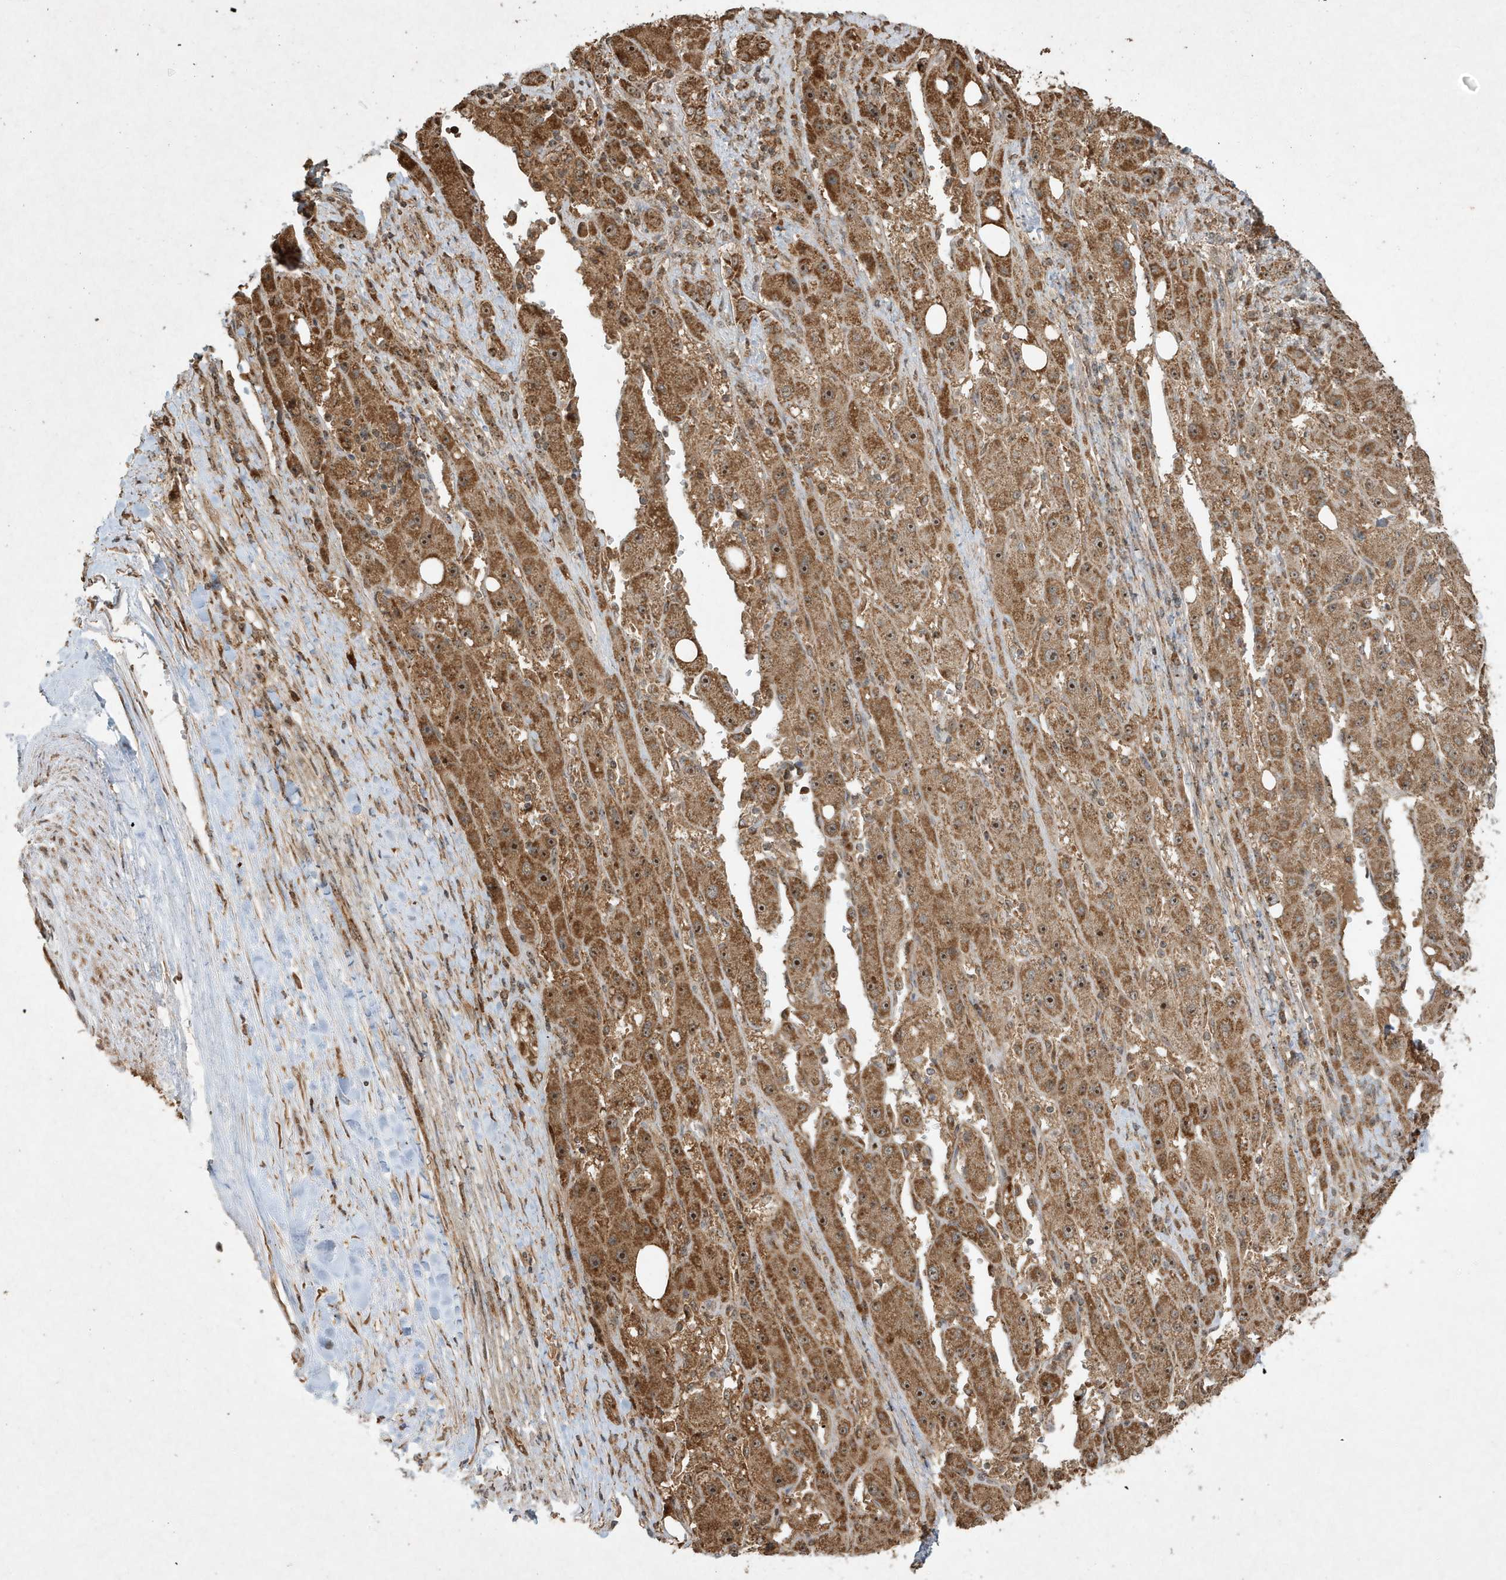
{"staining": {"intensity": "strong", "quantity": ">75%", "location": "cytoplasmic/membranous,nuclear"}, "tissue": "liver cancer", "cell_type": "Tumor cells", "image_type": "cancer", "snomed": [{"axis": "morphology", "description": "Carcinoma, Hepatocellular, NOS"}, {"axis": "topography", "description": "Liver"}], "caption": "This is a photomicrograph of IHC staining of hepatocellular carcinoma (liver), which shows strong positivity in the cytoplasmic/membranous and nuclear of tumor cells.", "gene": "ABCB9", "patient": {"sex": "female", "age": 73}}